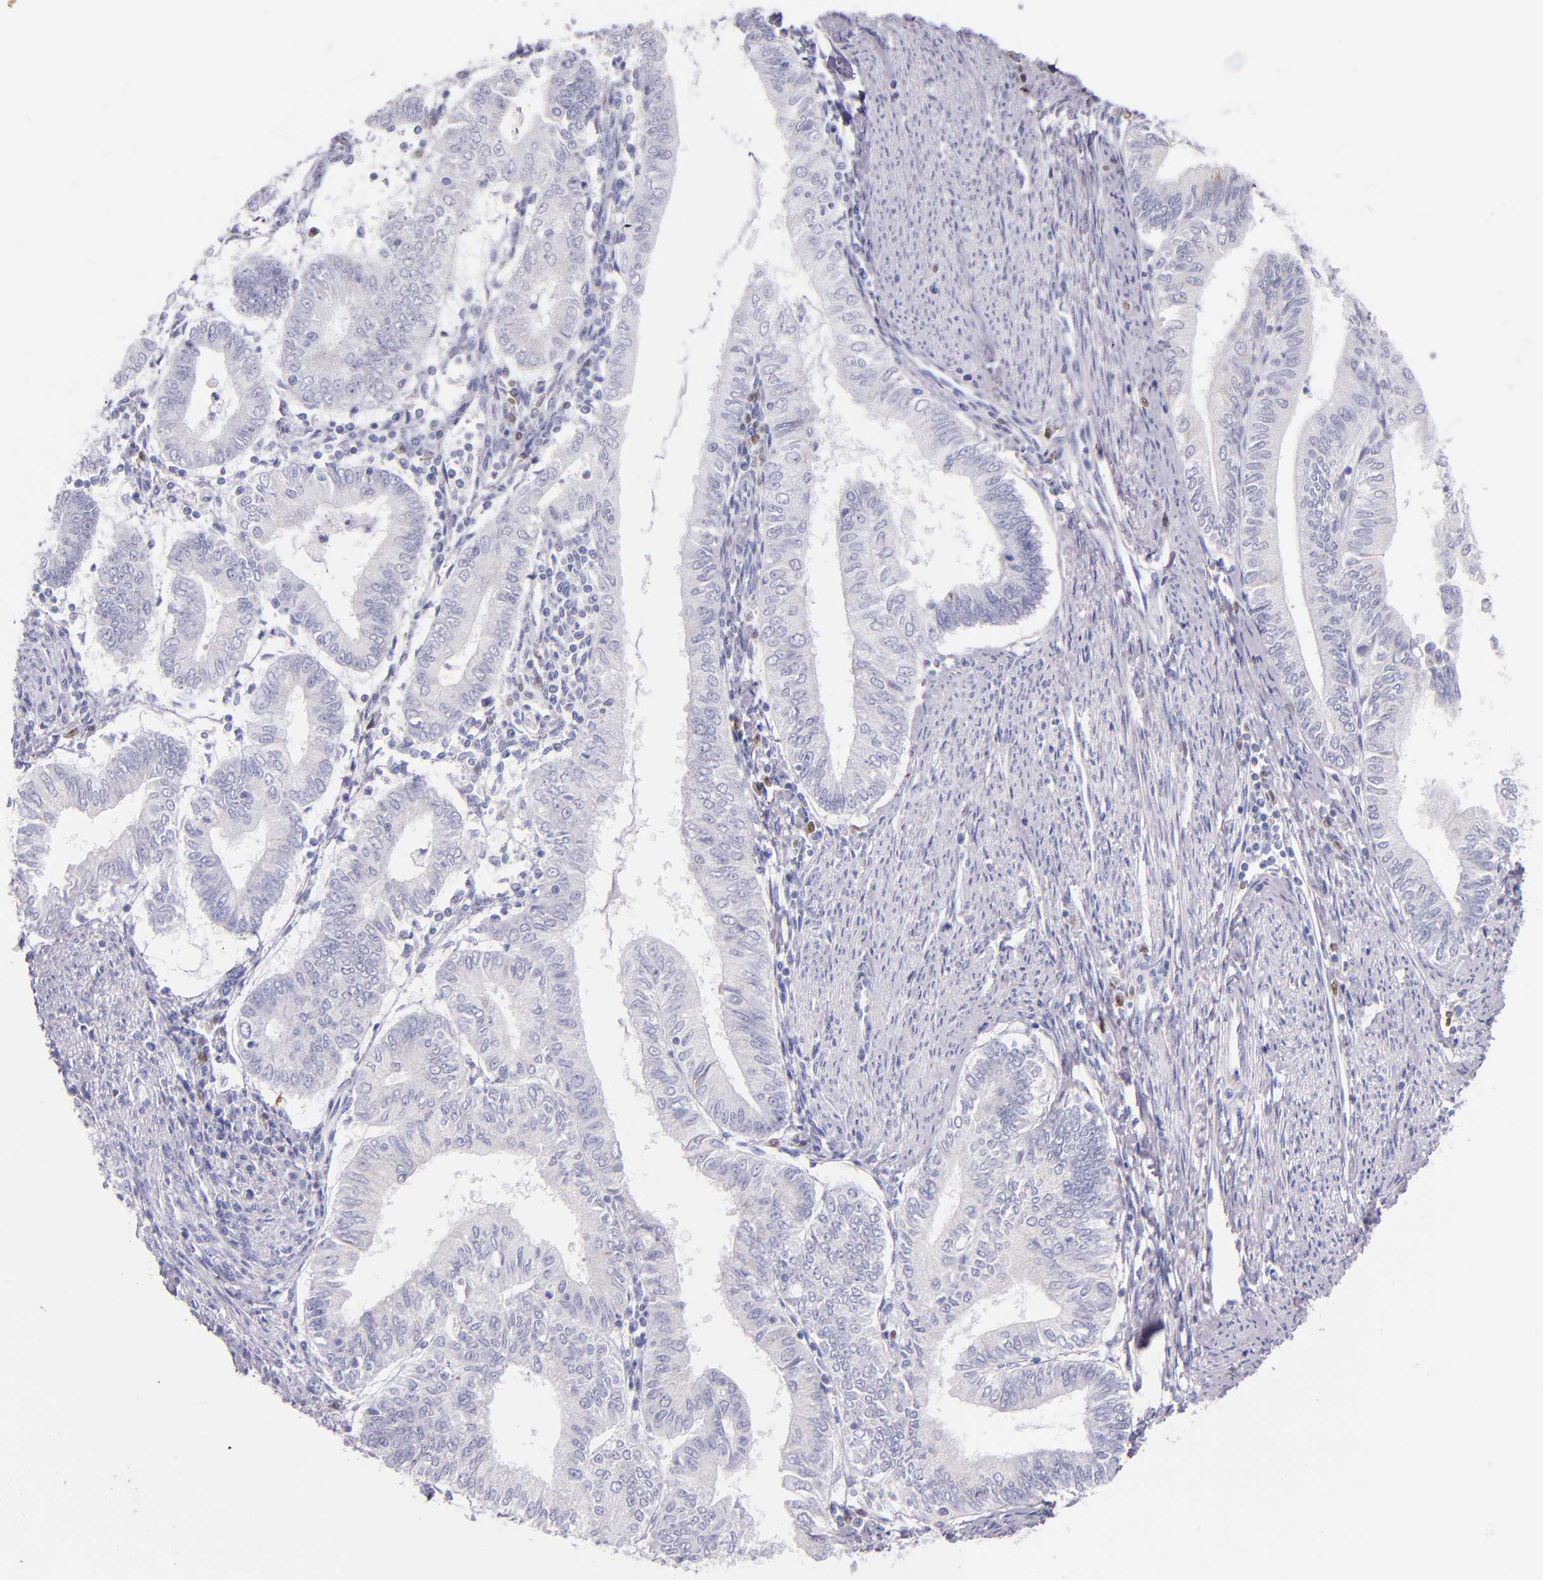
{"staining": {"intensity": "negative", "quantity": "none", "location": "none"}, "tissue": "endometrial cancer", "cell_type": "Tumor cells", "image_type": "cancer", "snomed": [{"axis": "morphology", "description": "Adenocarcinoma, NOS"}, {"axis": "topography", "description": "Endometrium"}], "caption": "A high-resolution histopathology image shows immunohistochemistry (IHC) staining of adenocarcinoma (endometrial), which shows no significant staining in tumor cells. (DAB immunohistochemistry with hematoxylin counter stain).", "gene": "IRF4", "patient": {"sex": "female", "age": 66}}